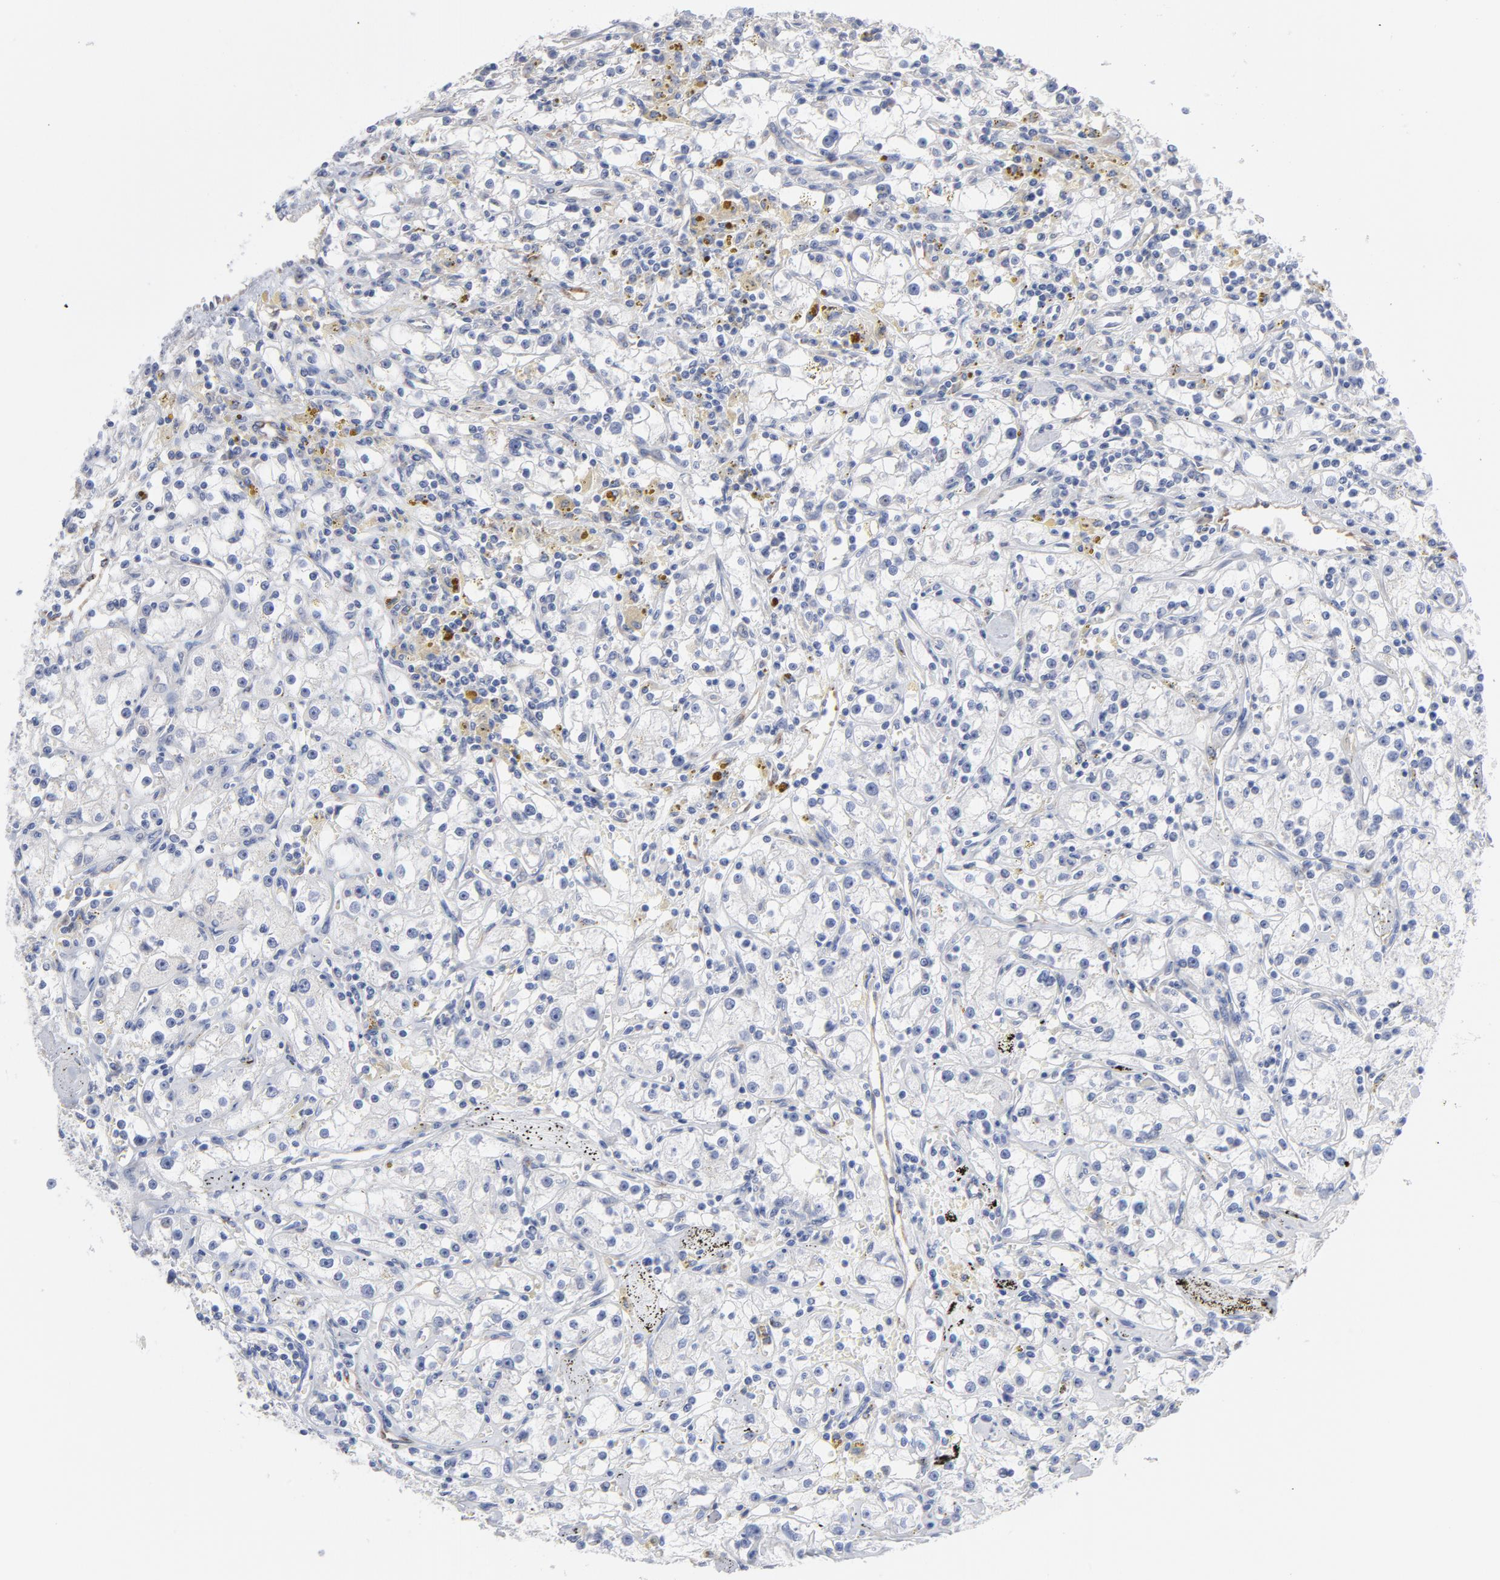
{"staining": {"intensity": "negative", "quantity": "none", "location": "none"}, "tissue": "renal cancer", "cell_type": "Tumor cells", "image_type": "cancer", "snomed": [{"axis": "morphology", "description": "Adenocarcinoma, NOS"}, {"axis": "topography", "description": "Kidney"}], "caption": "Renal cancer (adenocarcinoma) was stained to show a protein in brown. There is no significant positivity in tumor cells. The staining was performed using DAB (3,3'-diaminobenzidine) to visualize the protein expression in brown, while the nuclei were stained in blue with hematoxylin (Magnification: 20x).", "gene": "CPE", "patient": {"sex": "male", "age": 56}}